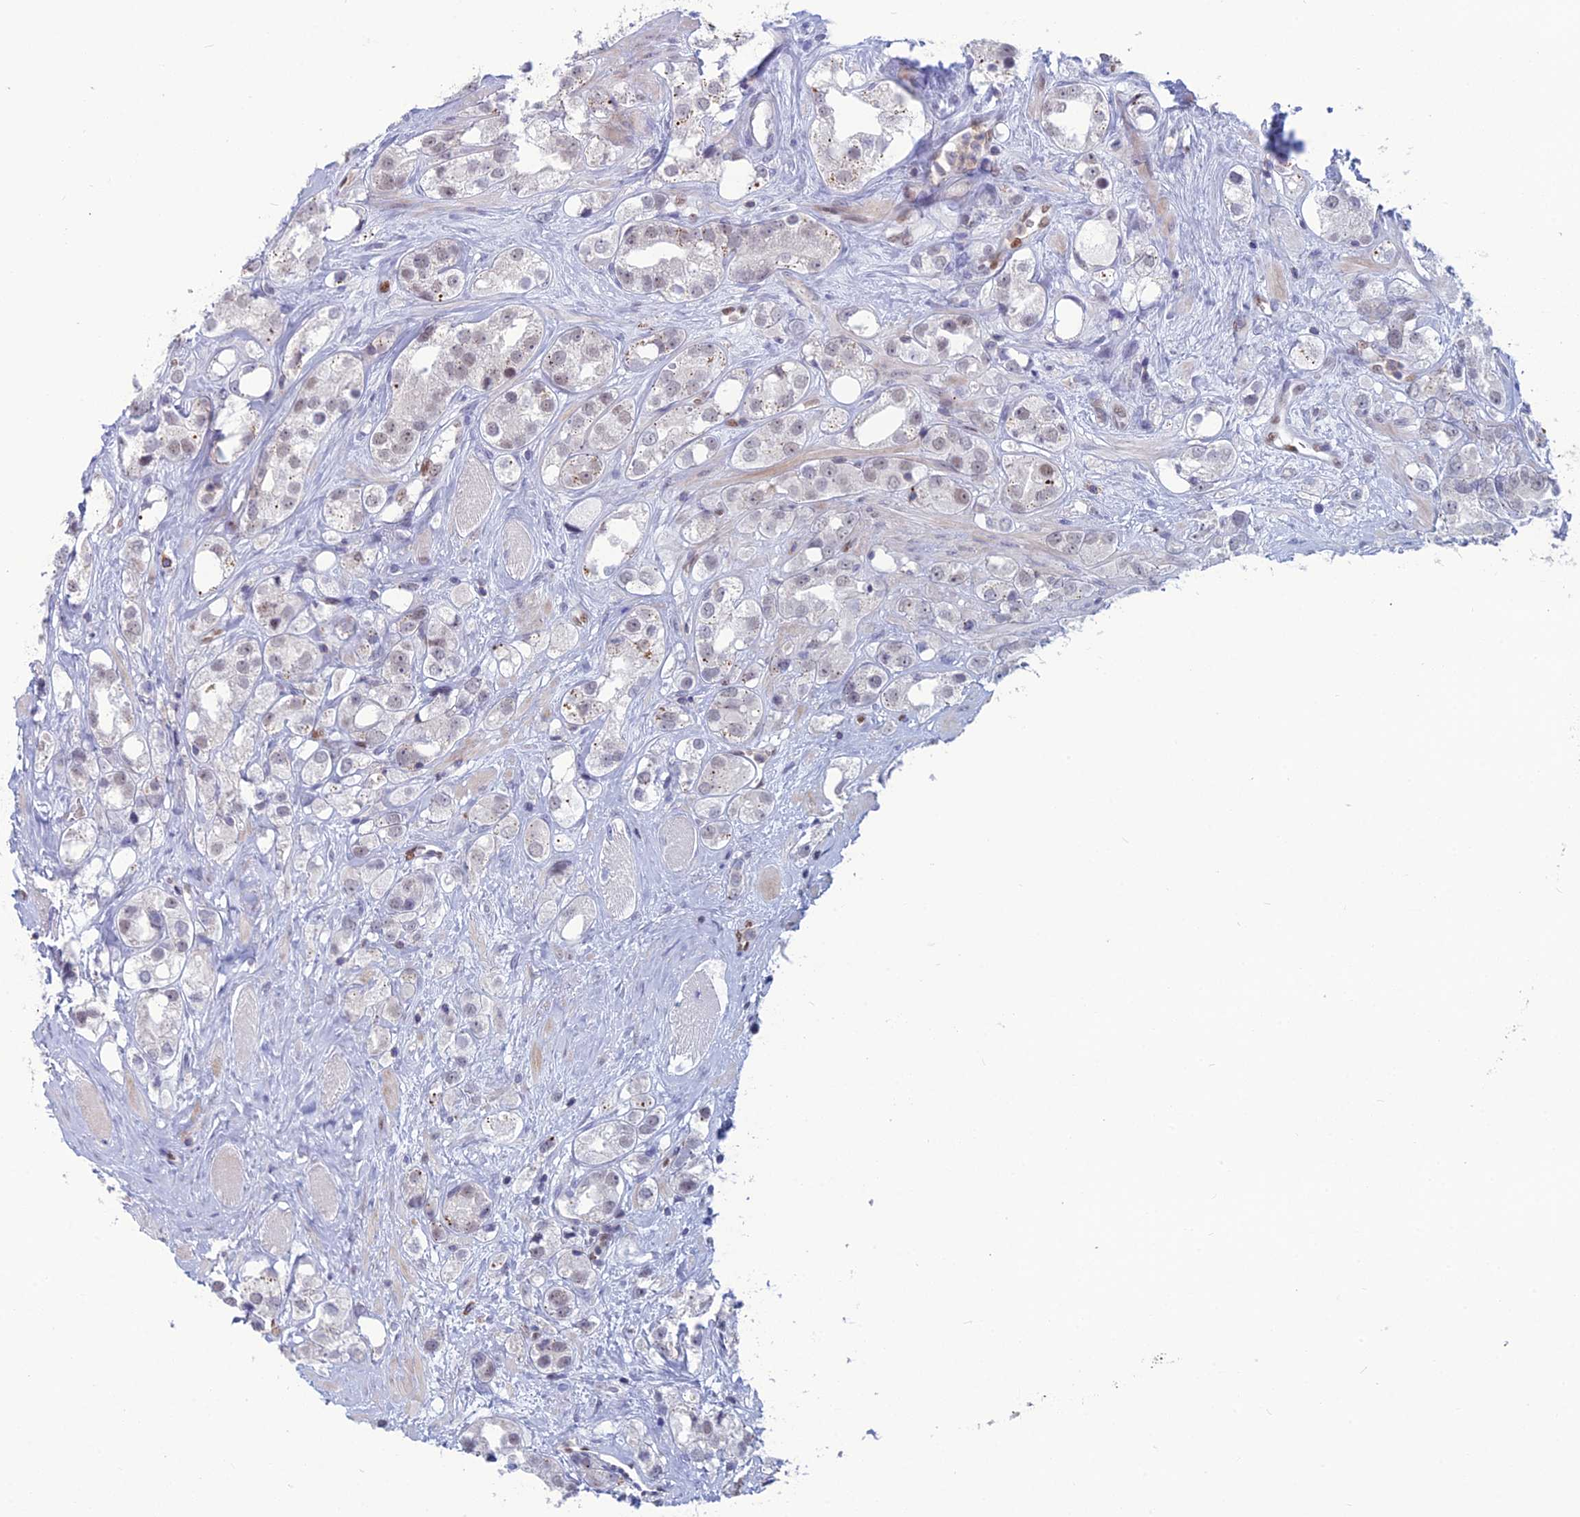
{"staining": {"intensity": "weak", "quantity": "<25%", "location": "nuclear"}, "tissue": "prostate cancer", "cell_type": "Tumor cells", "image_type": "cancer", "snomed": [{"axis": "morphology", "description": "Adenocarcinoma, NOS"}, {"axis": "topography", "description": "Prostate"}], "caption": "A high-resolution image shows immunohistochemistry (IHC) staining of prostate cancer (adenocarcinoma), which displays no significant expression in tumor cells. The staining is performed using DAB brown chromogen with nuclei counter-stained in using hematoxylin.", "gene": "NOL4L", "patient": {"sex": "male", "age": 79}}